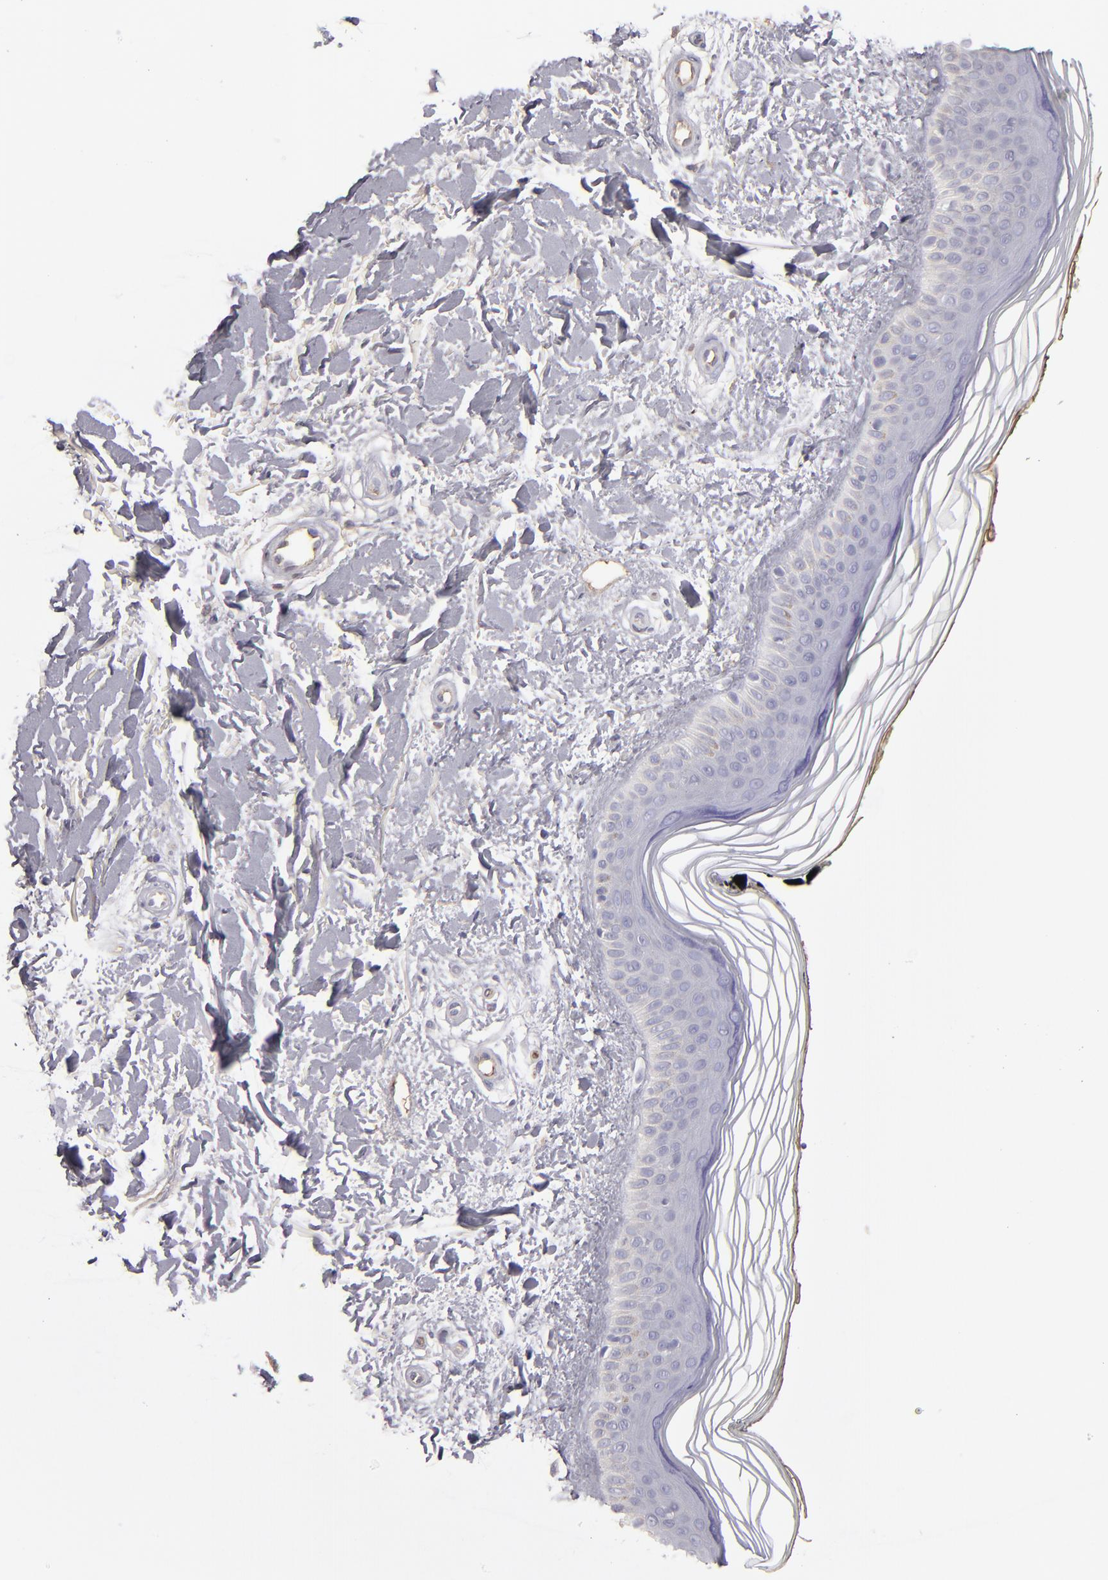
{"staining": {"intensity": "weak", "quantity": "<25%", "location": "cytoplasmic/membranous"}, "tissue": "skin", "cell_type": "Fibroblasts", "image_type": "normal", "snomed": [{"axis": "morphology", "description": "Normal tissue, NOS"}, {"axis": "topography", "description": "Skin"}], "caption": "The IHC histopathology image has no significant staining in fibroblasts of skin.", "gene": "ABCC4", "patient": {"sex": "female", "age": 19}}